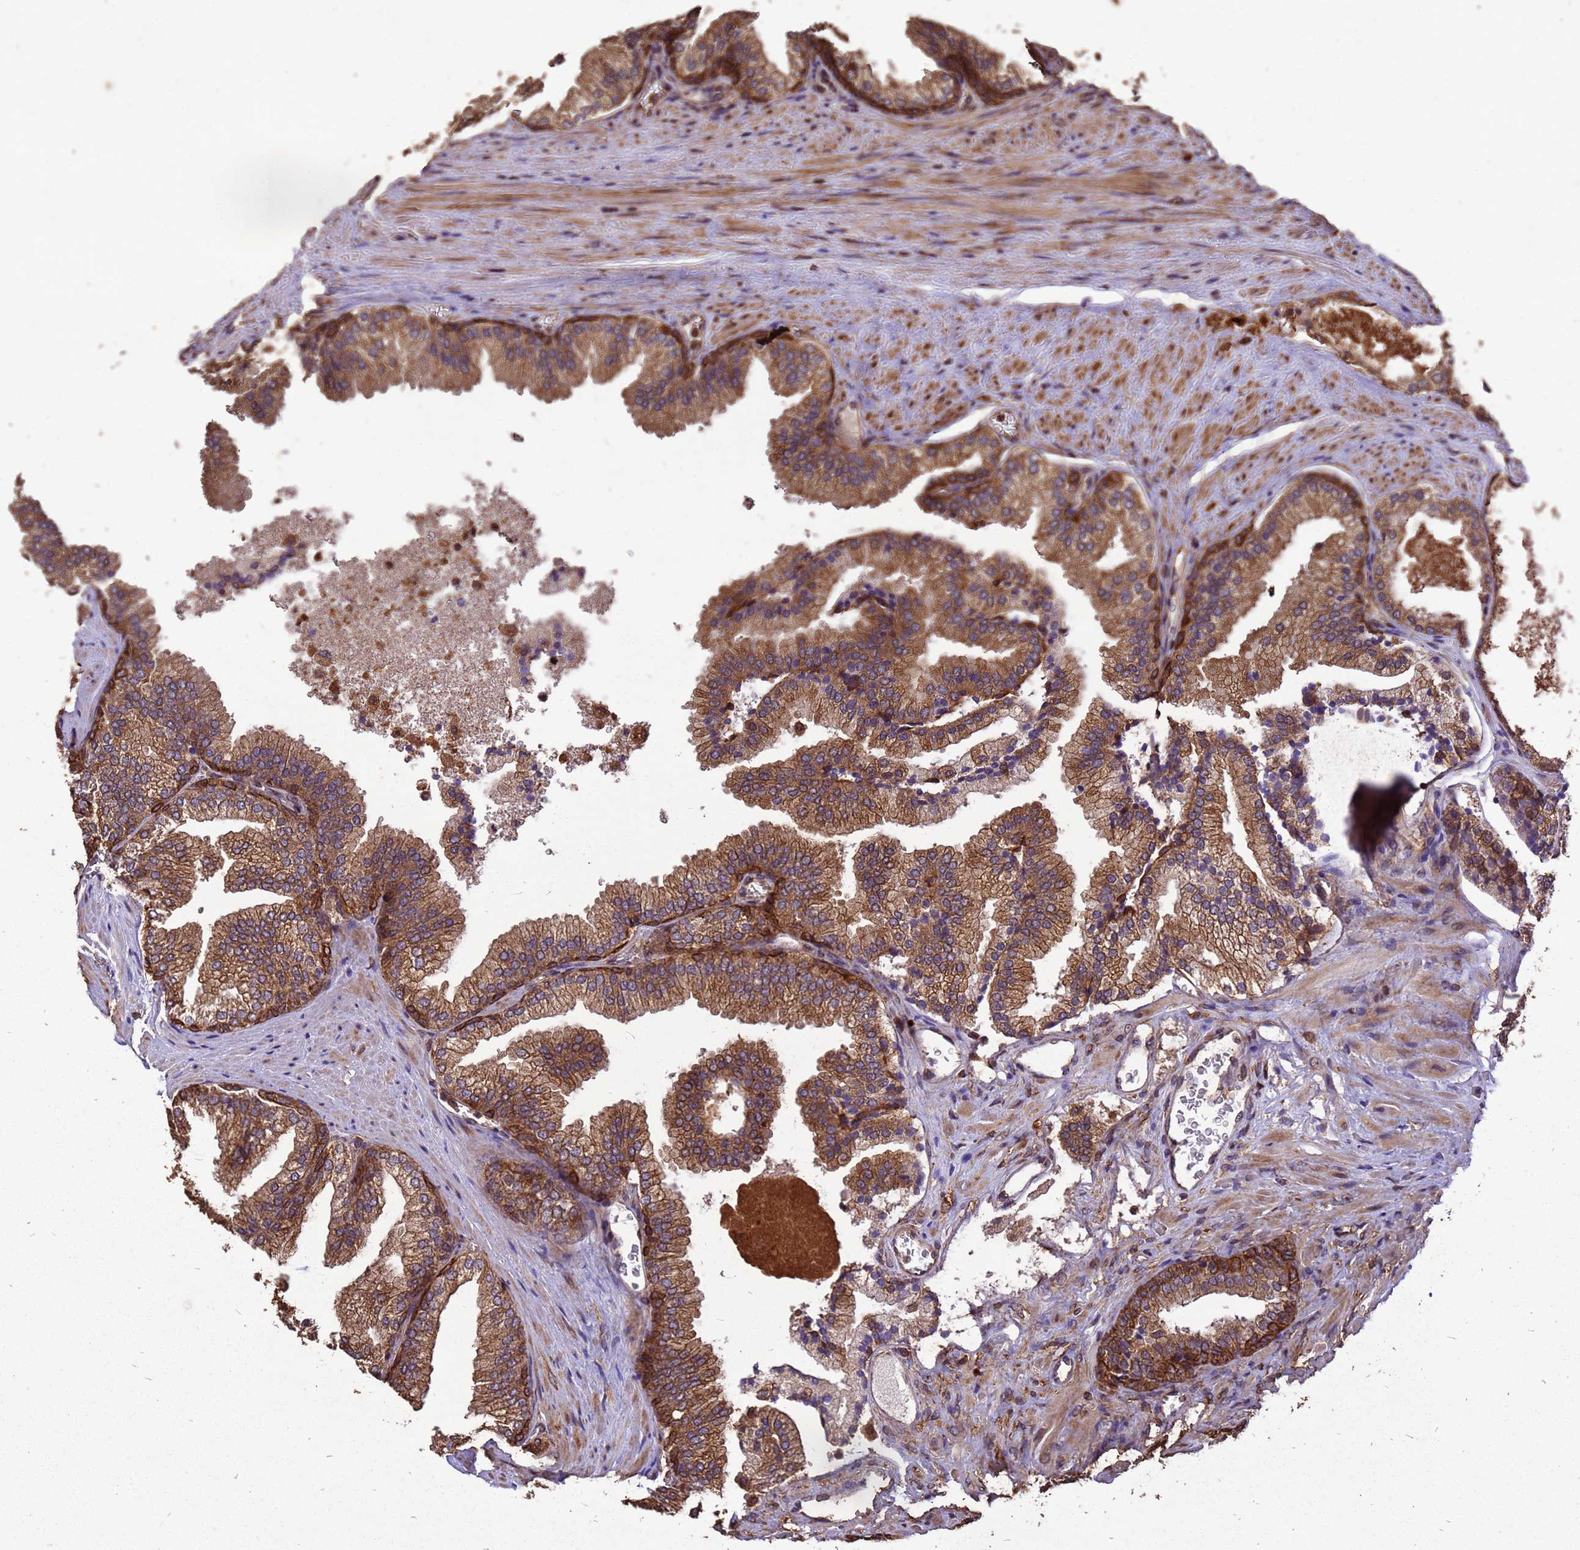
{"staining": {"intensity": "strong", "quantity": "25%-75%", "location": "cytoplasmic/membranous"}, "tissue": "prostate", "cell_type": "Glandular cells", "image_type": "normal", "snomed": [{"axis": "morphology", "description": "Normal tissue, NOS"}, {"axis": "topography", "description": "Prostate"}], "caption": "Protein staining of benign prostate exhibits strong cytoplasmic/membranous expression in approximately 25%-75% of glandular cells. Nuclei are stained in blue.", "gene": "ZNF618", "patient": {"sex": "male", "age": 76}}